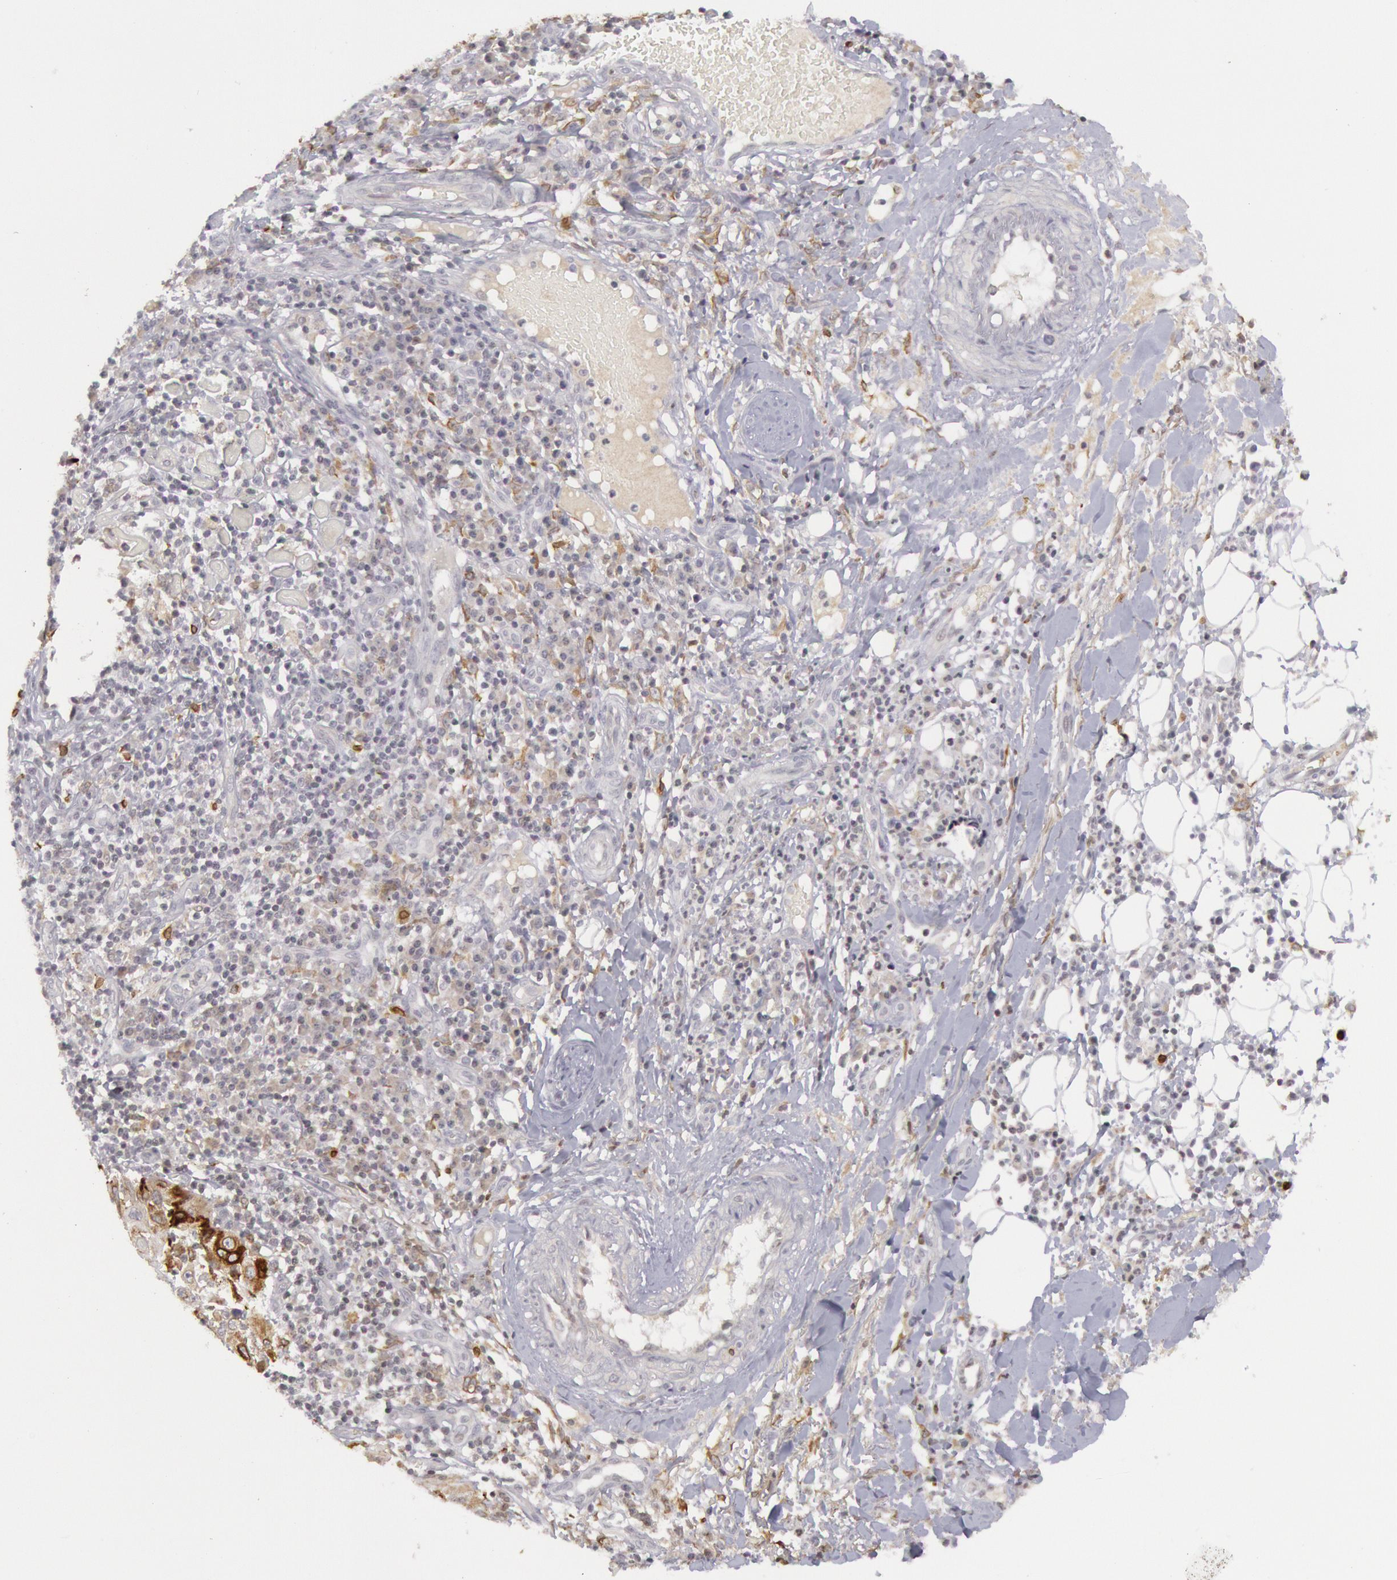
{"staining": {"intensity": "weak", "quantity": ">75%", "location": "cytoplasmic/membranous"}, "tissue": "skin cancer", "cell_type": "Tumor cells", "image_type": "cancer", "snomed": [{"axis": "morphology", "description": "Squamous cell carcinoma, NOS"}, {"axis": "topography", "description": "Skin"}], "caption": "IHC of human skin cancer demonstrates low levels of weak cytoplasmic/membranous expression in approximately >75% of tumor cells.", "gene": "PTGS2", "patient": {"sex": "female", "age": 89}}